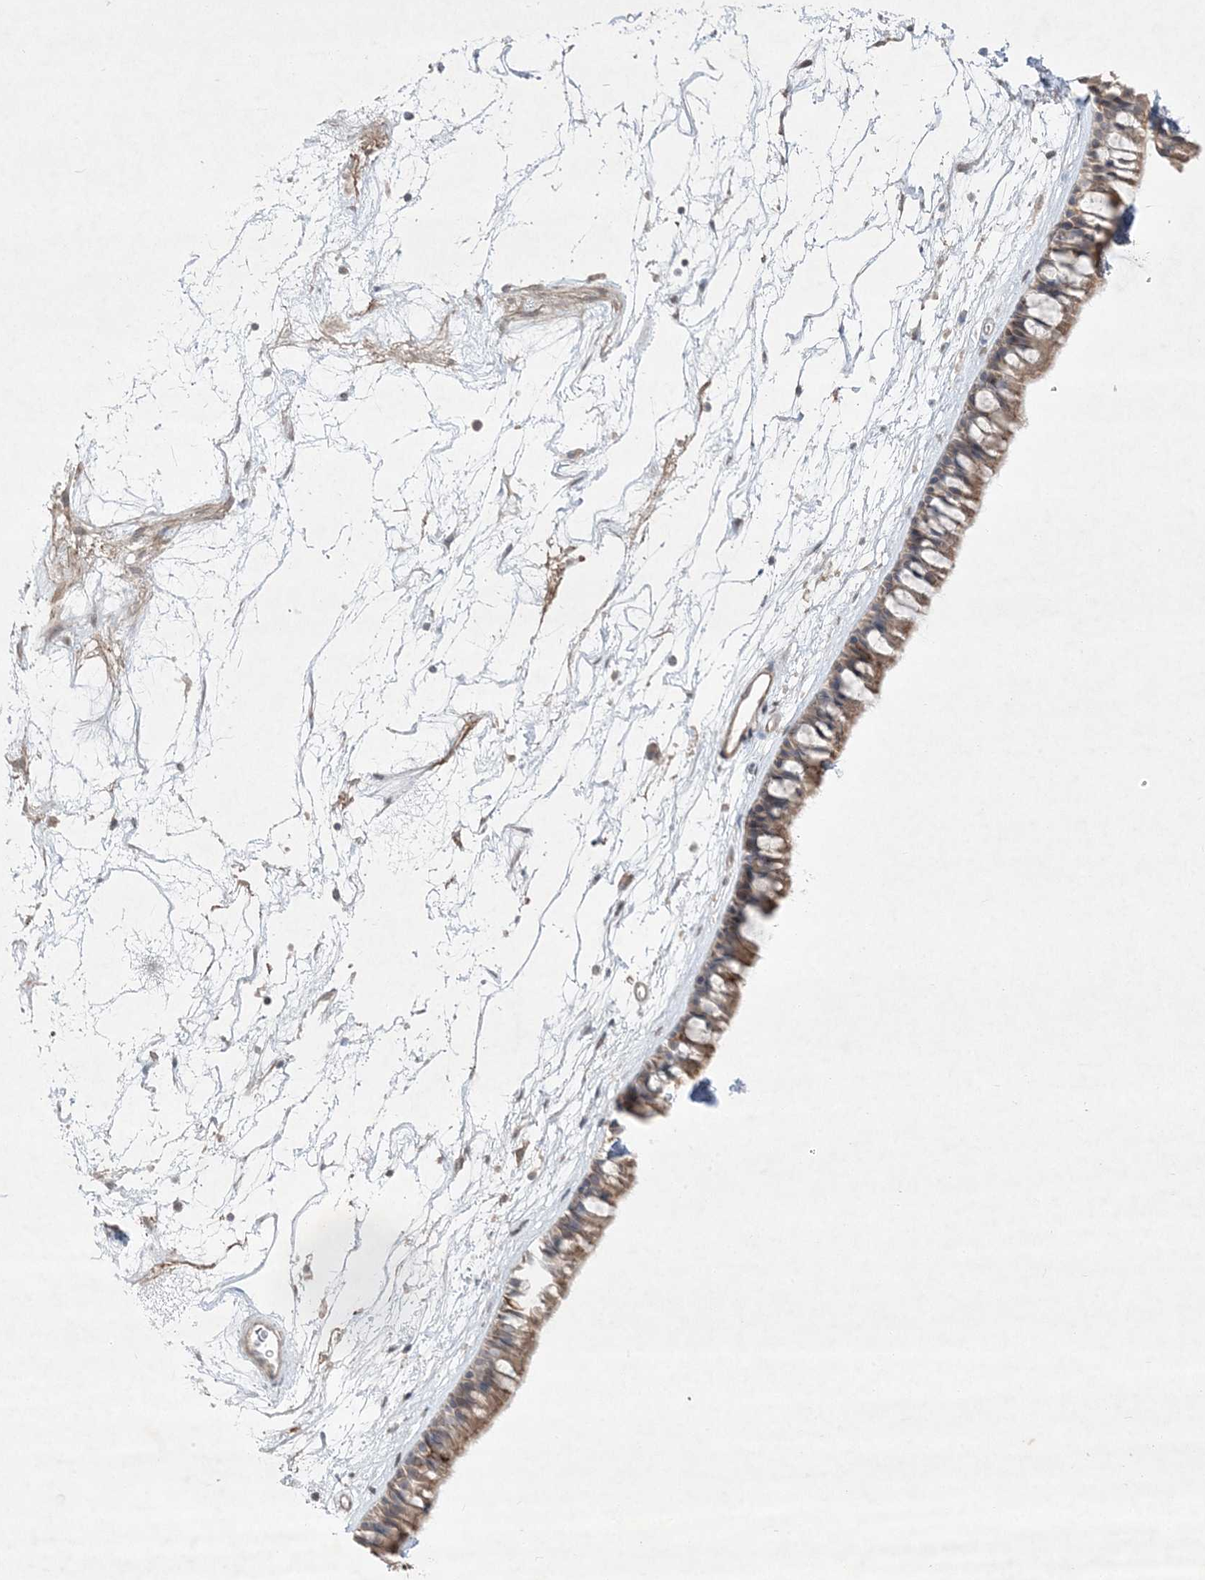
{"staining": {"intensity": "moderate", "quantity": "<25%", "location": "cytoplasmic/membranous"}, "tissue": "nasopharynx", "cell_type": "Respiratory epithelial cells", "image_type": "normal", "snomed": [{"axis": "morphology", "description": "Normal tissue, NOS"}, {"axis": "topography", "description": "Nasopharynx"}], "caption": "Immunohistochemistry (IHC) image of normal nasopharynx: nasopharynx stained using immunohistochemistry (IHC) shows low levels of moderate protein expression localized specifically in the cytoplasmic/membranous of respiratory epithelial cells, appearing as a cytoplasmic/membranous brown color.", "gene": "CLNK", "patient": {"sex": "male", "age": 64}}